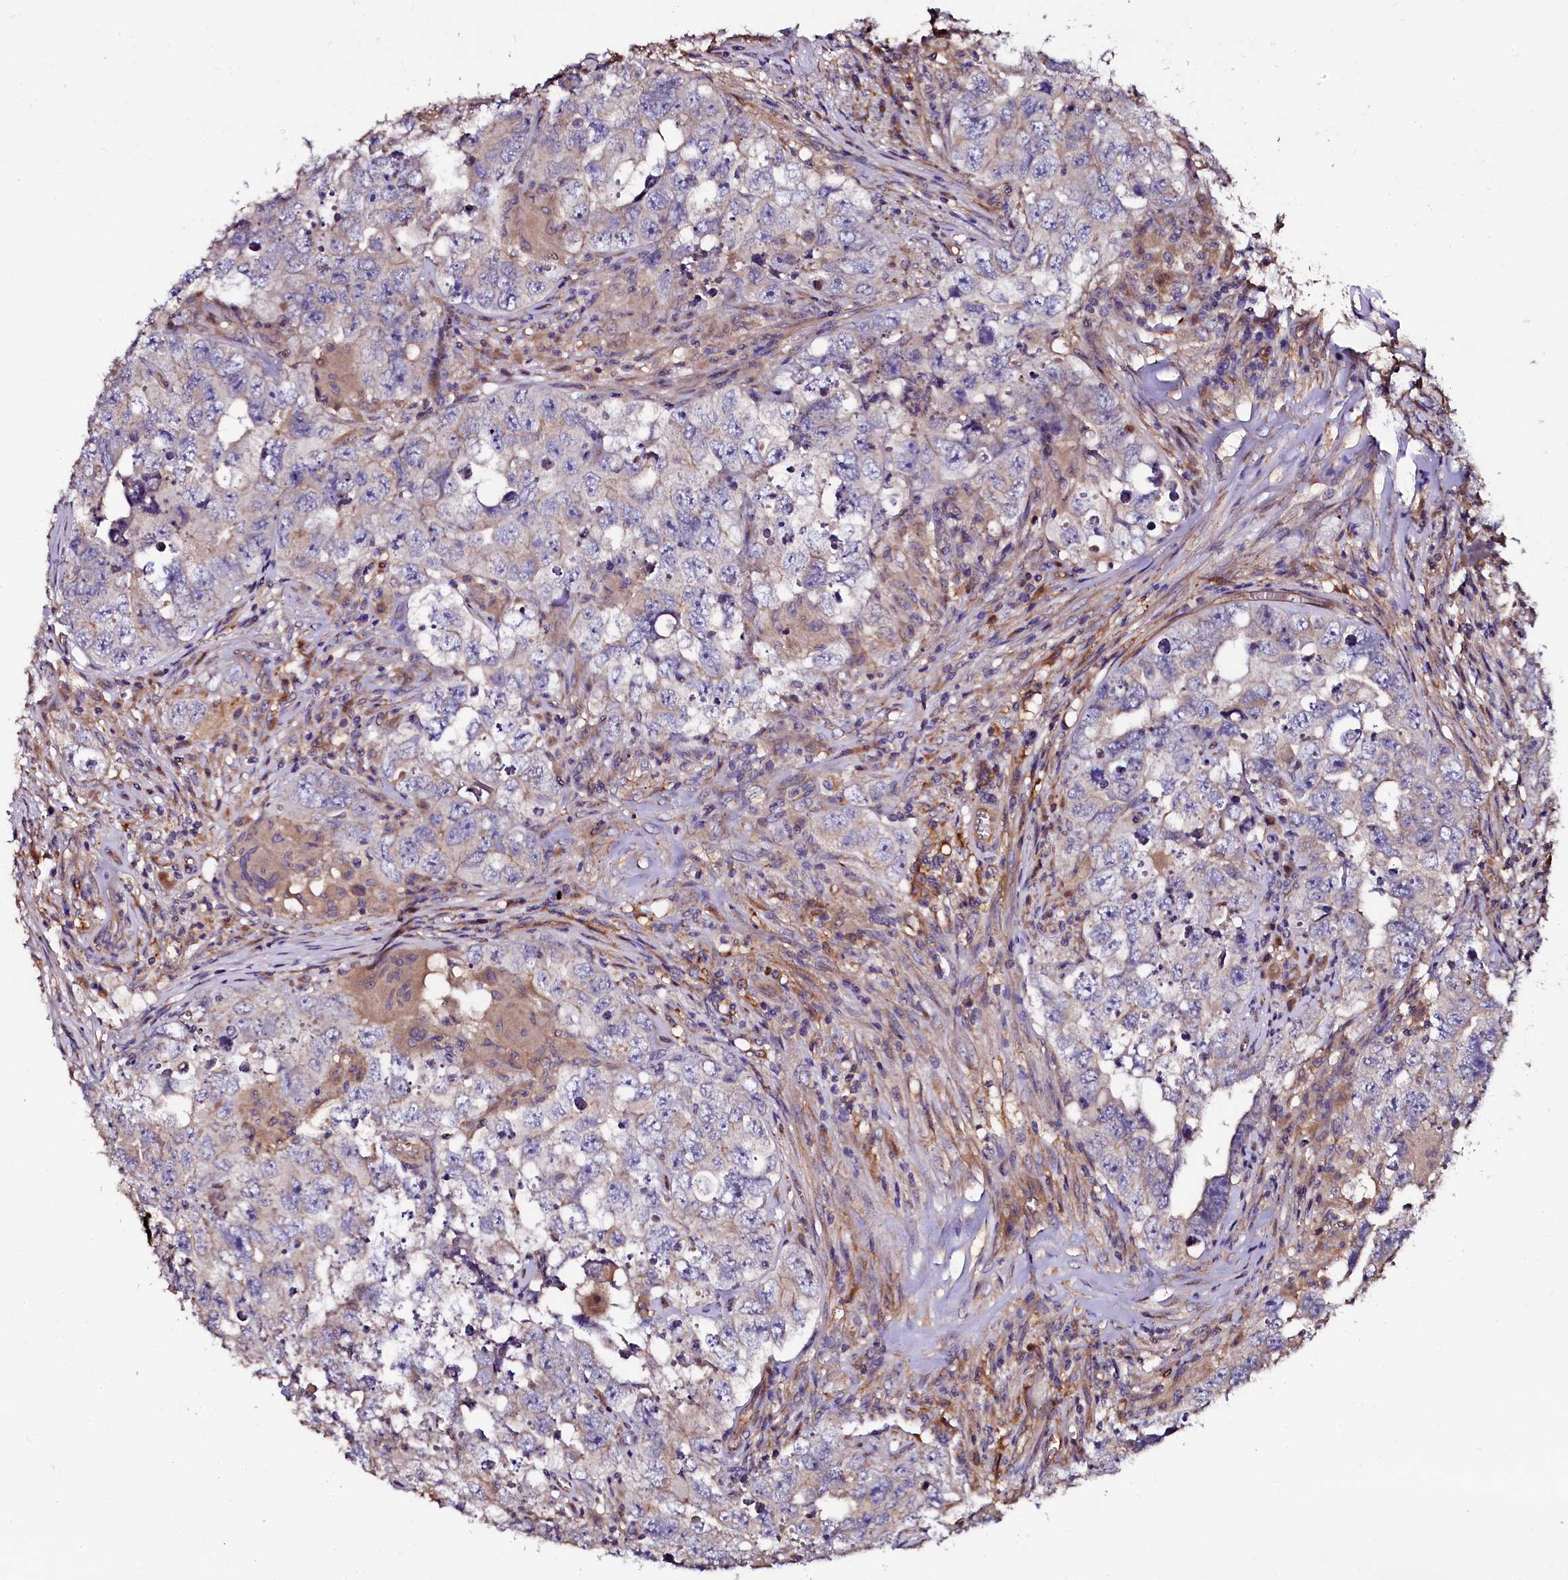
{"staining": {"intensity": "negative", "quantity": "none", "location": "none"}, "tissue": "testis cancer", "cell_type": "Tumor cells", "image_type": "cancer", "snomed": [{"axis": "morphology", "description": "Seminoma, NOS"}, {"axis": "morphology", "description": "Carcinoma, Embryonal, NOS"}, {"axis": "topography", "description": "Testis"}], "caption": "Immunohistochemical staining of testis embryonal carcinoma demonstrates no significant positivity in tumor cells.", "gene": "APPL2", "patient": {"sex": "male", "age": 43}}